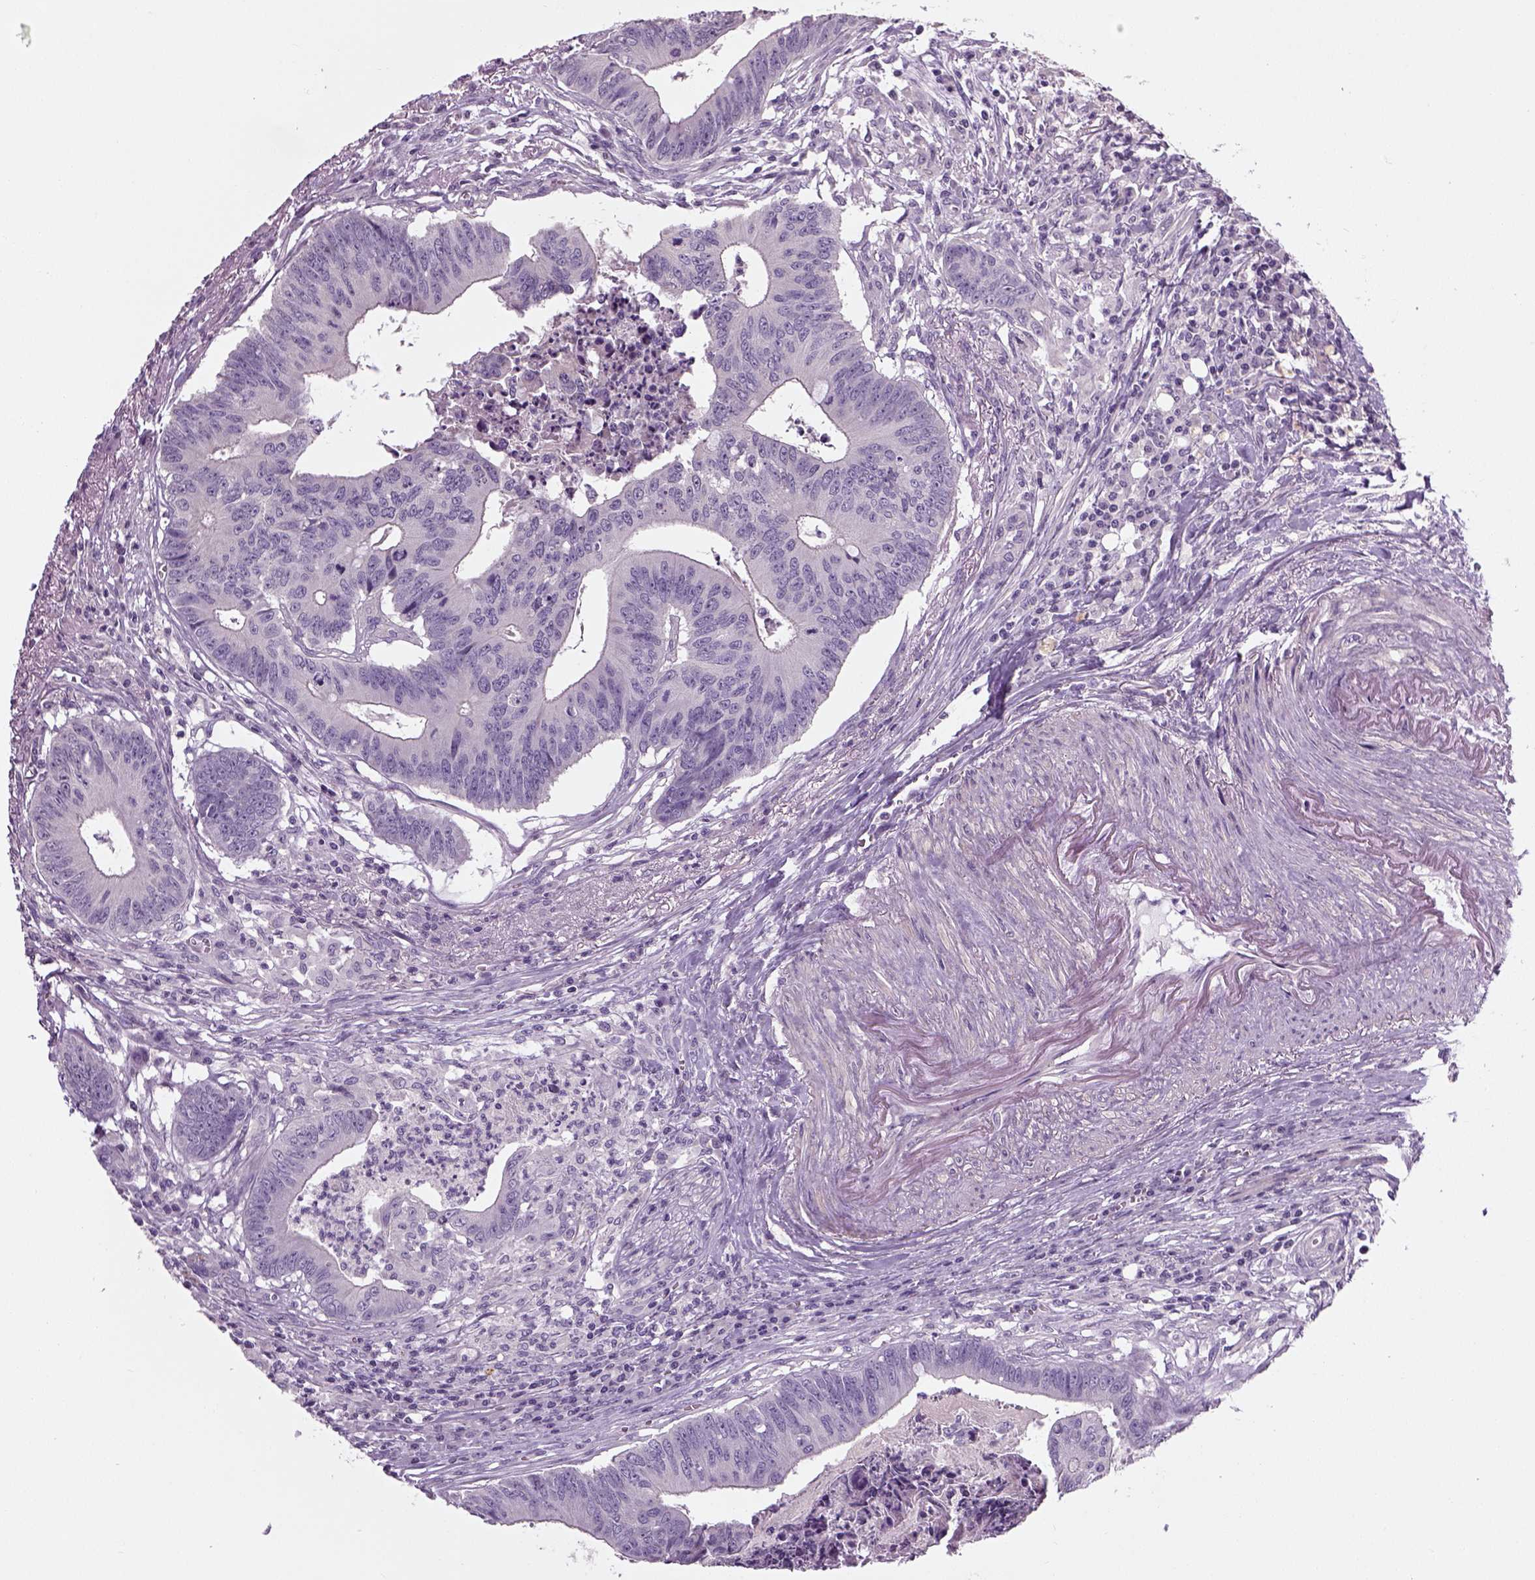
{"staining": {"intensity": "negative", "quantity": "none", "location": "none"}, "tissue": "colorectal cancer", "cell_type": "Tumor cells", "image_type": "cancer", "snomed": [{"axis": "morphology", "description": "Adenocarcinoma, NOS"}, {"axis": "topography", "description": "Colon"}], "caption": "There is no significant expression in tumor cells of colorectal cancer. (Immunohistochemistry, brightfield microscopy, high magnification).", "gene": "ELOVL3", "patient": {"sex": "male", "age": 84}}